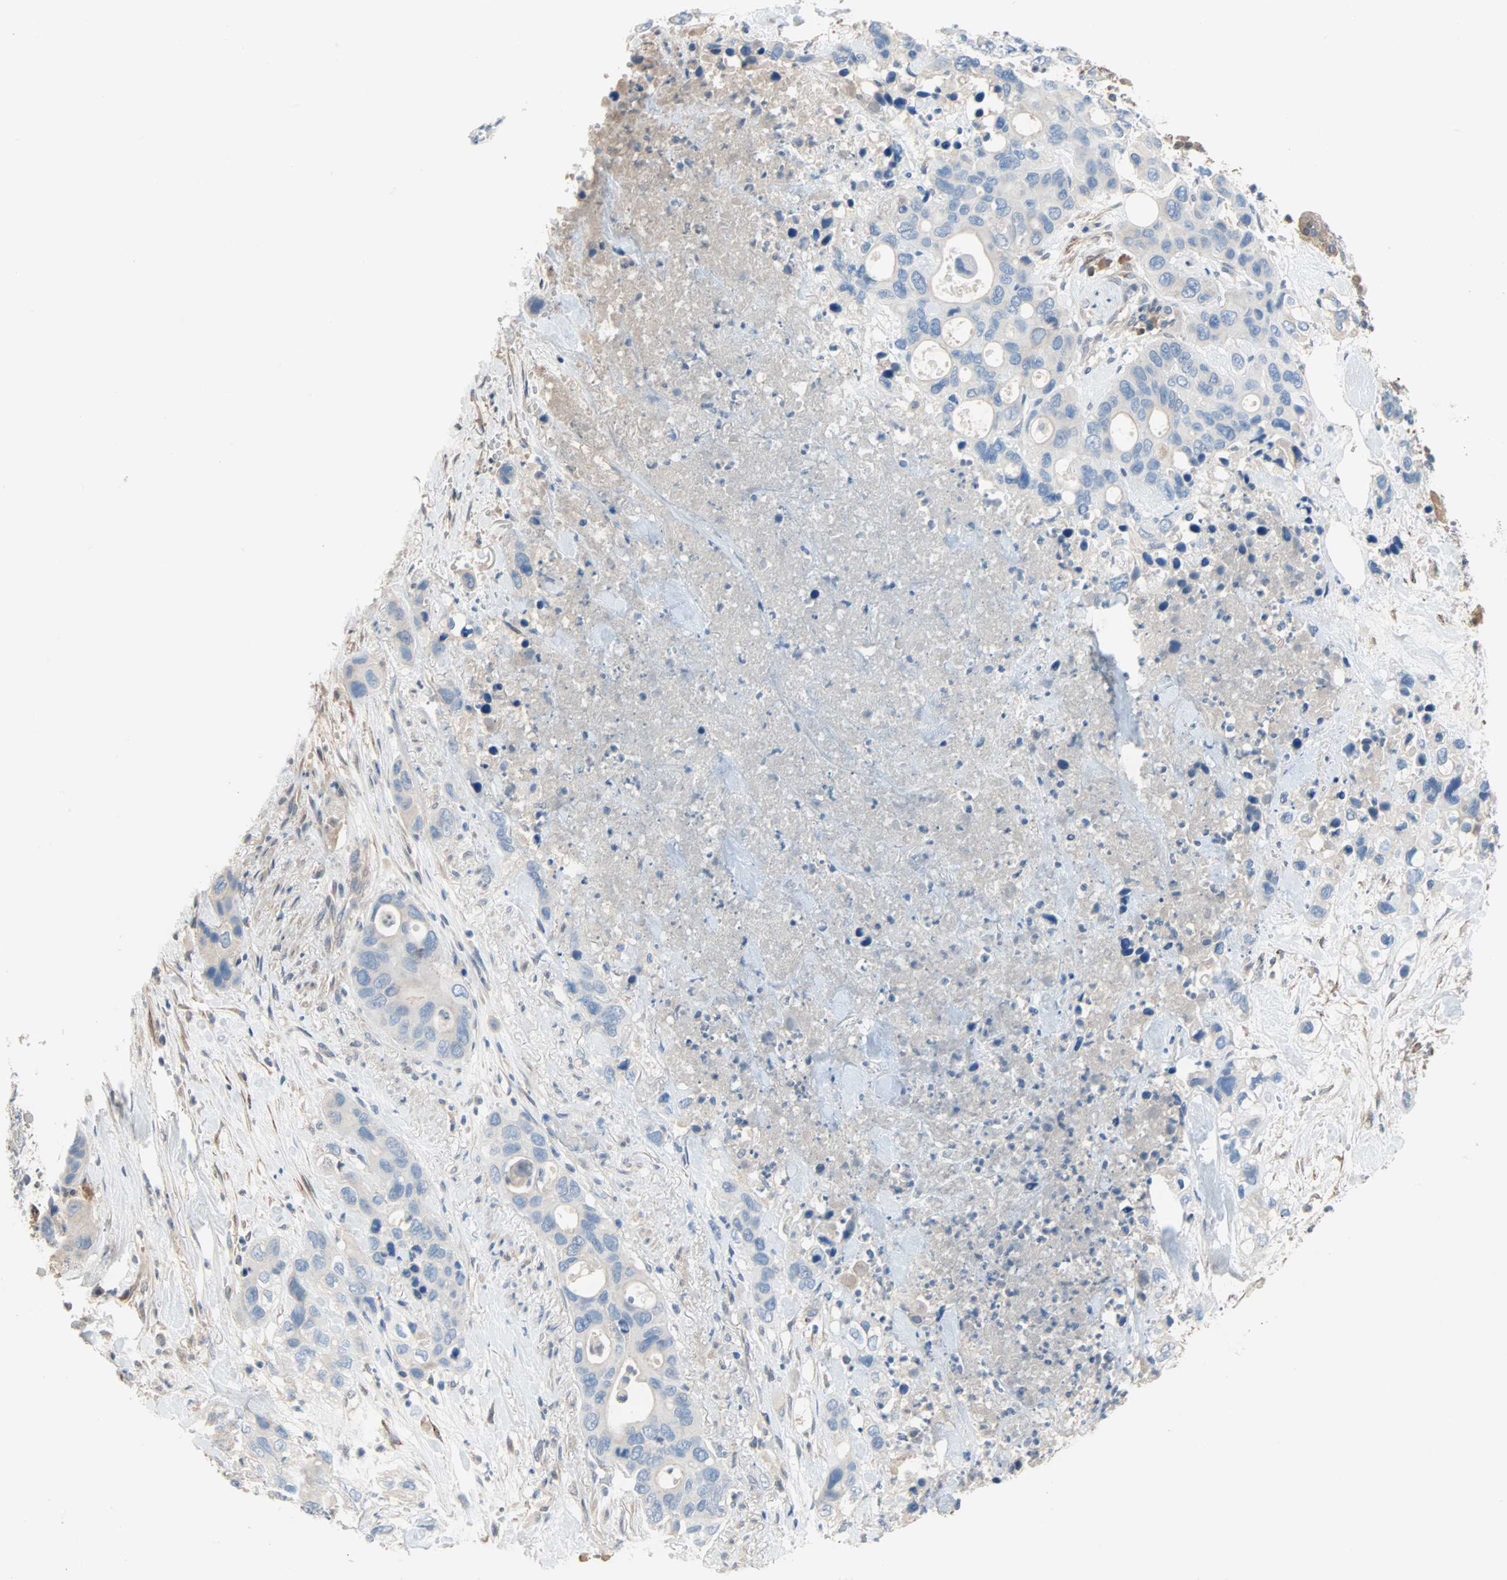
{"staining": {"intensity": "weak", "quantity": "<25%", "location": "cytoplasmic/membranous"}, "tissue": "pancreatic cancer", "cell_type": "Tumor cells", "image_type": "cancer", "snomed": [{"axis": "morphology", "description": "Adenocarcinoma, NOS"}, {"axis": "topography", "description": "Pancreas"}], "caption": "A high-resolution micrograph shows IHC staining of adenocarcinoma (pancreatic), which demonstrates no significant expression in tumor cells. The staining is performed using DAB (3,3'-diaminobenzidine) brown chromogen with nuclei counter-stained in using hematoxylin.", "gene": "TNFRSF12A", "patient": {"sex": "female", "age": 71}}